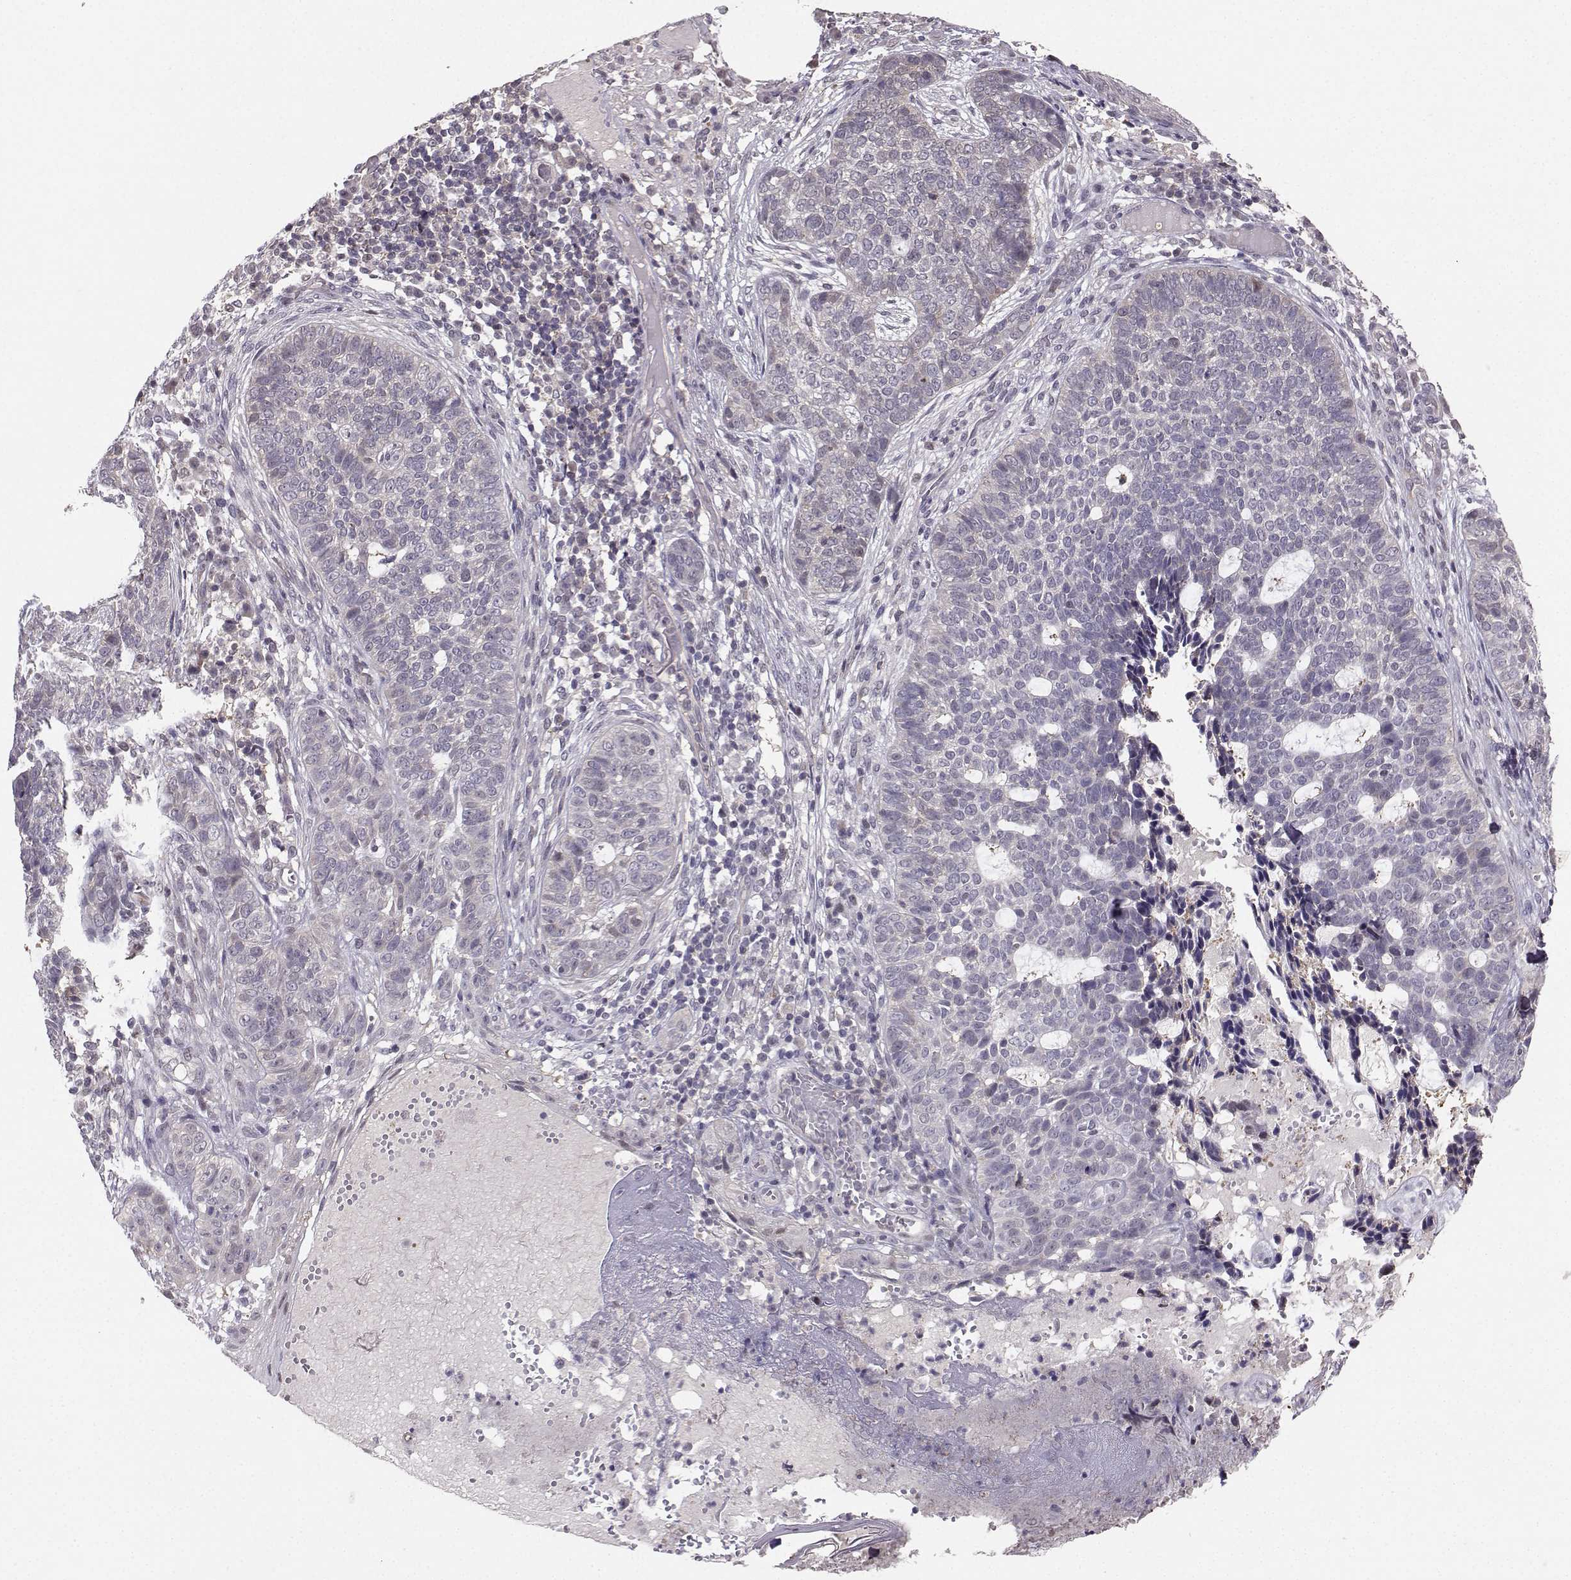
{"staining": {"intensity": "negative", "quantity": "none", "location": "none"}, "tissue": "skin cancer", "cell_type": "Tumor cells", "image_type": "cancer", "snomed": [{"axis": "morphology", "description": "Basal cell carcinoma"}, {"axis": "topography", "description": "Skin"}], "caption": "IHC of basal cell carcinoma (skin) demonstrates no expression in tumor cells.", "gene": "PKP2", "patient": {"sex": "female", "age": 69}}